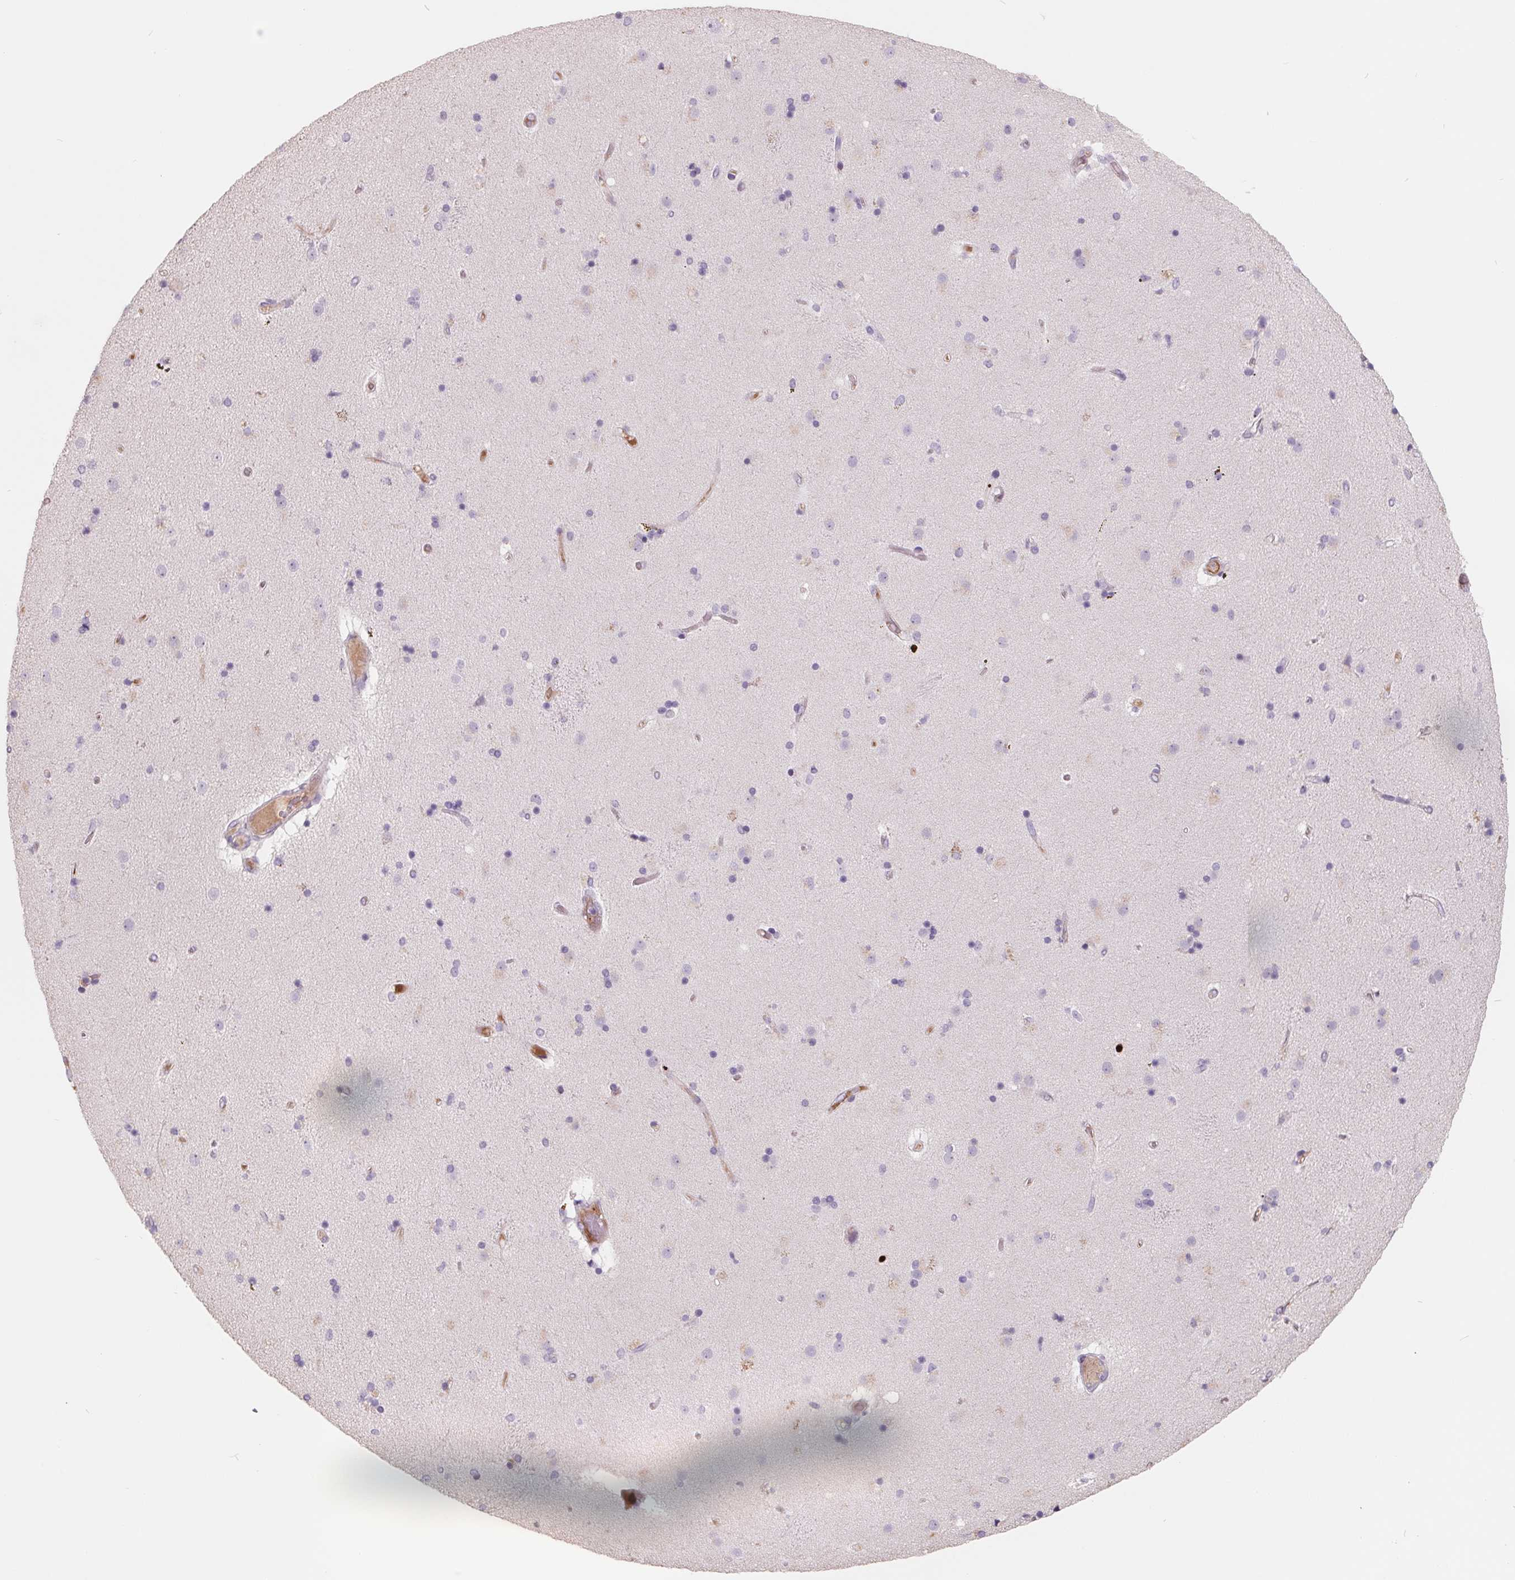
{"staining": {"intensity": "weak", "quantity": "<25%", "location": "cytoplasmic/membranous"}, "tissue": "caudate", "cell_type": "Glial cells", "image_type": "normal", "snomed": [{"axis": "morphology", "description": "Normal tissue, NOS"}, {"axis": "topography", "description": "Lateral ventricle wall"}], "caption": "Image shows no protein expression in glial cells of normal caudate. The staining is performed using DAB brown chromogen with nuclei counter-stained in using hematoxylin.", "gene": "FTCD", "patient": {"sex": "female", "age": 71}}